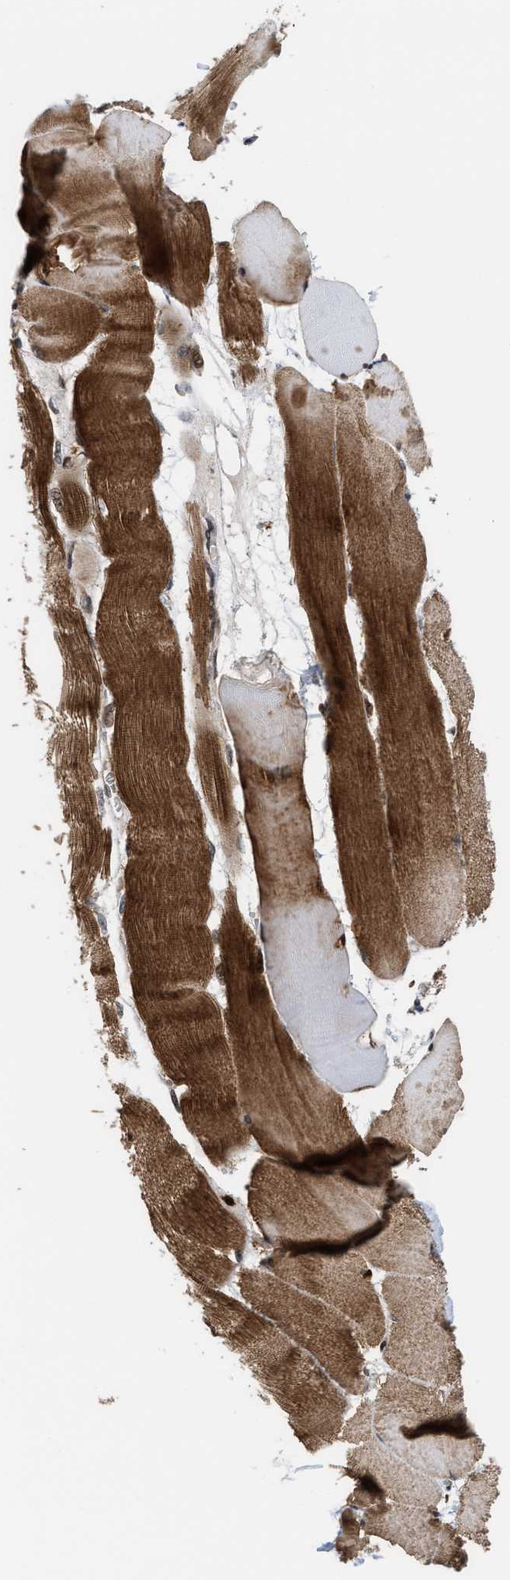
{"staining": {"intensity": "strong", "quantity": ">75%", "location": "cytoplasmic/membranous"}, "tissue": "skeletal muscle", "cell_type": "Myocytes", "image_type": "normal", "snomed": [{"axis": "morphology", "description": "Normal tissue, NOS"}, {"axis": "morphology", "description": "Squamous cell carcinoma, NOS"}, {"axis": "topography", "description": "Skeletal muscle"}], "caption": "Protein positivity by IHC exhibits strong cytoplasmic/membranous expression in approximately >75% of myocytes in benign skeletal muscle. (Stains: DAB (3,3'-diaminobenzidine) in brown, nuclei in blue, Microscopy: brightfield microscopy at high magnification).", "gene": "STAU2", "patient": {"sex": "male", "age": 51}}